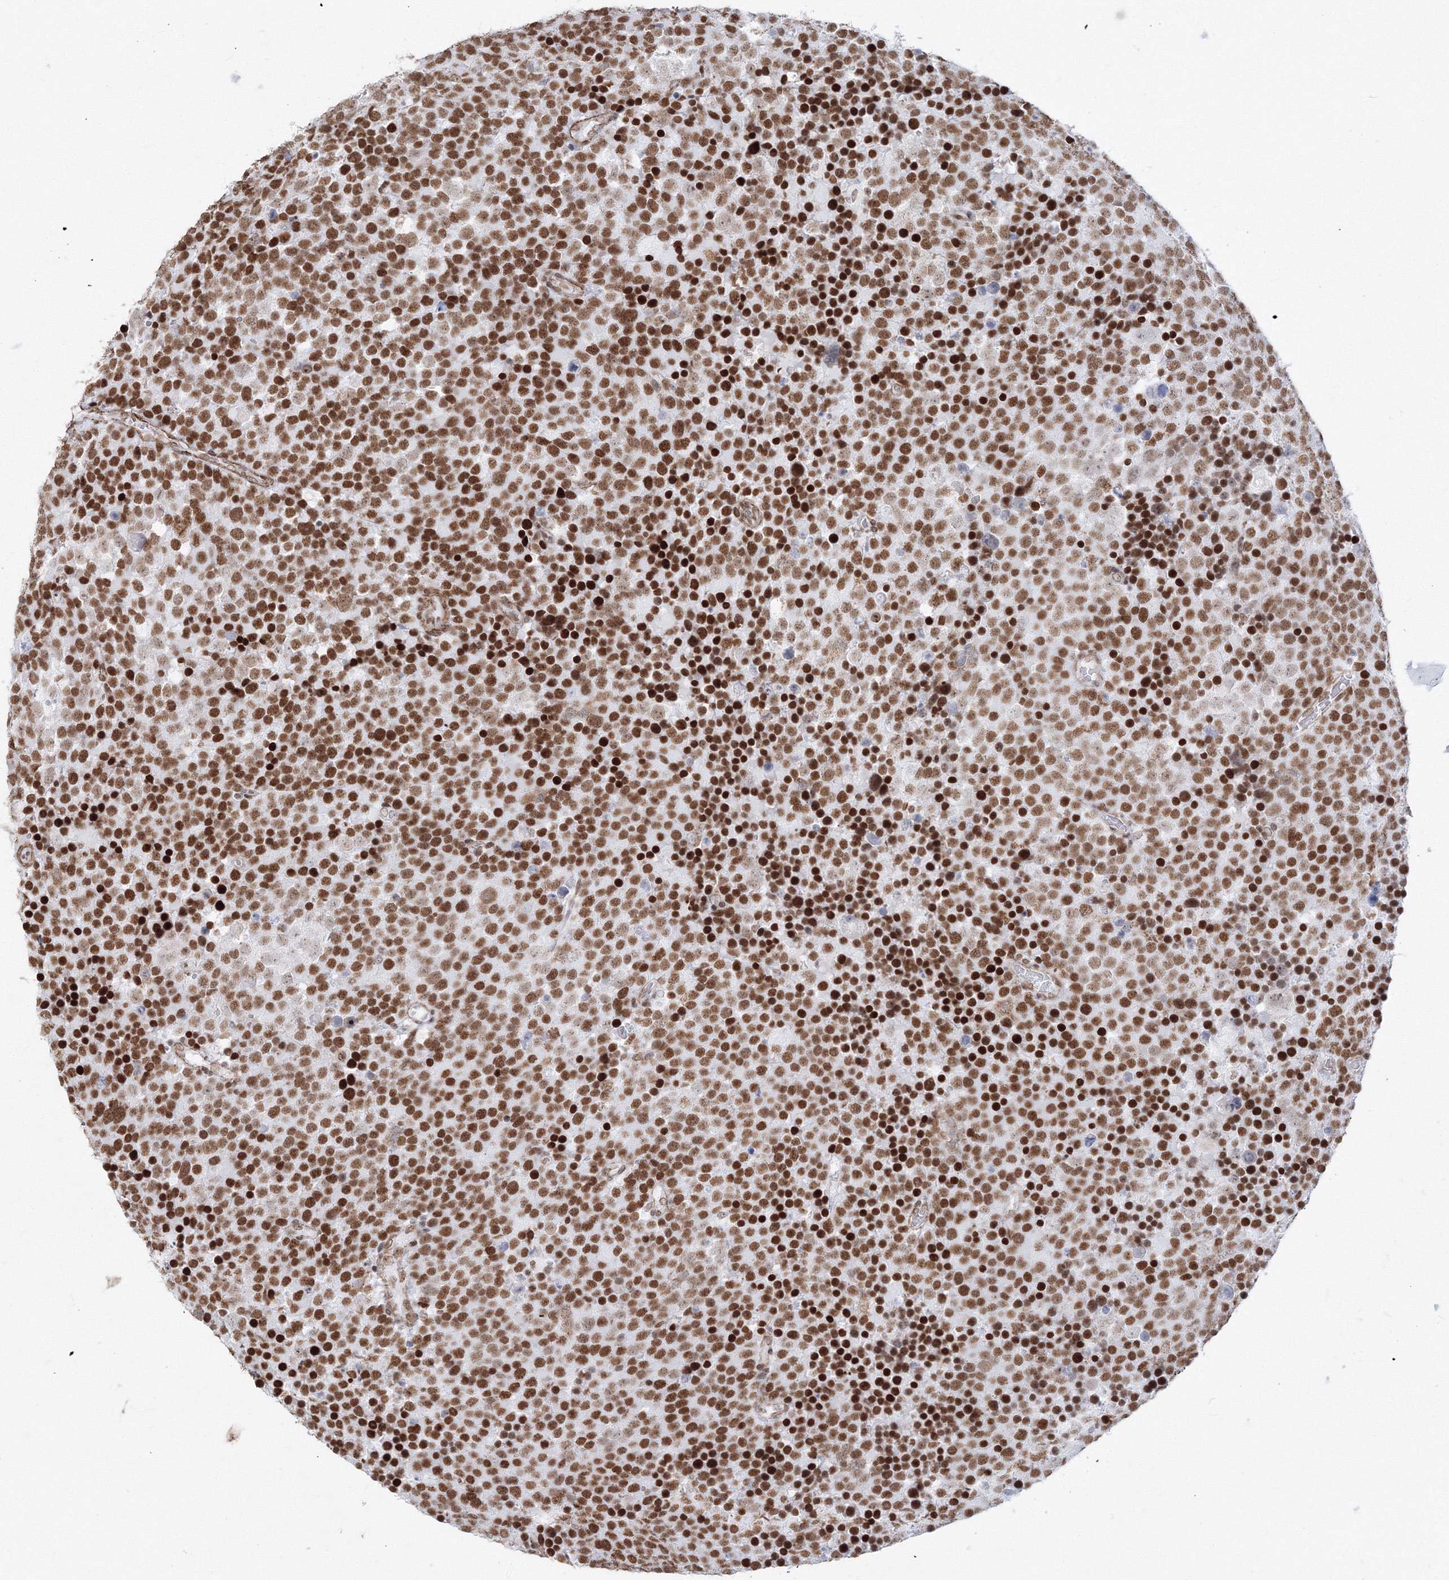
{"staining": {"intensity": "strong", "quantity": ">75%", "location": "nuclear"}, "tissue": "testis cancer", "cell_type": "Tumor cells", "image_type": "cancer", "snomed": [{"axis": "morphology", "description": "Seminoma, NOS"}, {"axis": "topography", "description": "Testis"}], "caption": "Tumor cells reveal high levels of strong nuclear expression in approximately >75% of cells in testis seminoma.", "gene": "ZNF638", "patient": {"sex": "male", "age": 71}}